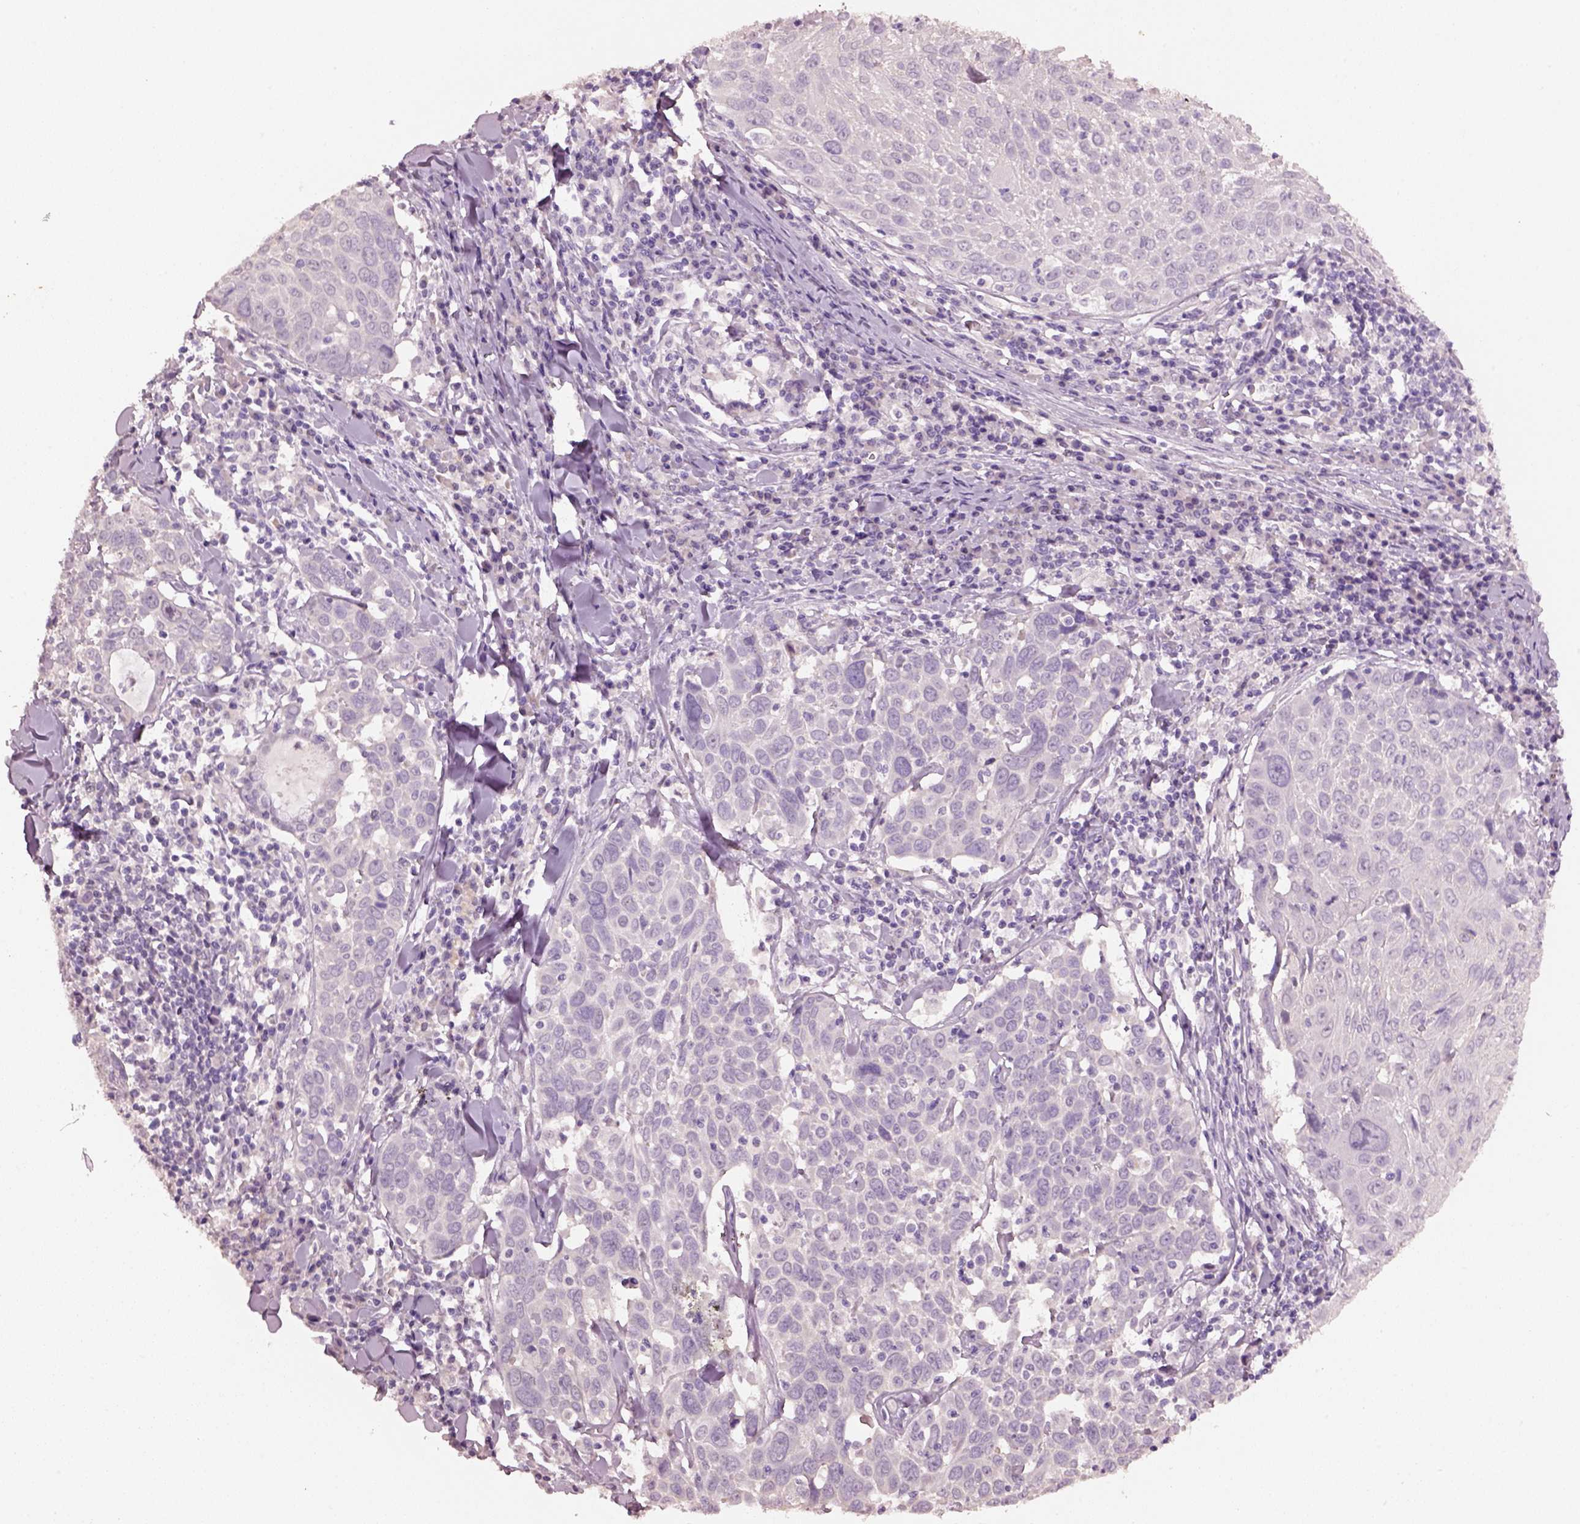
{"staining": {"intensity": "negative", "quantity": "none", "location": "none"}, "tissue": "lung cancer", "cell_type": "Tumor cells", "image_type": "cancer", "snomed": [{"axis": "morphology", "description": "Squamous cell carcinoma, NOS"}, {"axis": "topography", "description": "Lung"}], "caption": "An IHC photomicrograph of lung squamous cell carcinoma is shown. There is no staining in tumor cells of lung squamous cell carcinoma. (DAB (3,3'-diaminobenzidine) IHC, high magnification).", "gene": "KCNIP3", "patient": {"sex": "male", "age": 57}}